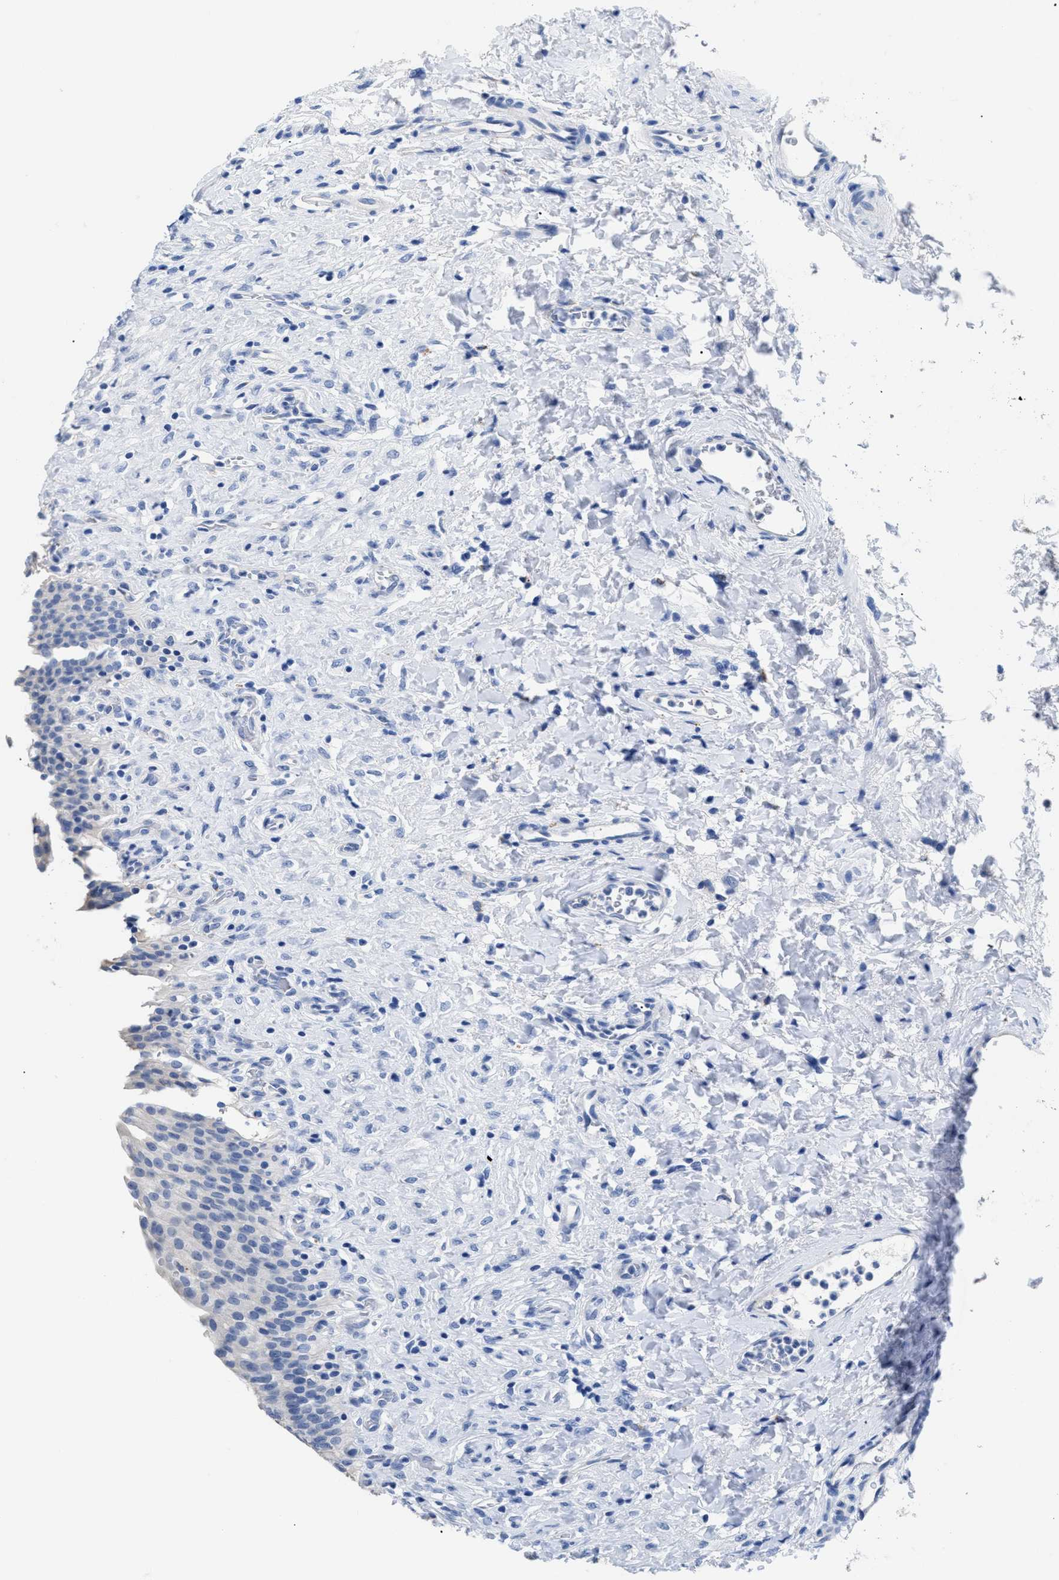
{"staining": {"intensity": "negative", "quantity": "none", "location": "none"}, "tissue": "urinary bladder", "cell_type": "Urothelial cells", "image_type": "normal", "snomed": [{"axis": "morphology", "description": "Urothelial carcinoma, High grade"}, {"axis": "topography", "description": "Urinary bladder"}], "caption": "This is an IHC photomicrograph of normal human urinary bladder. There is no staining in urothelial cells.", "gene": "APOBEC2", "patient": {"sex": "male", "age": 46}}